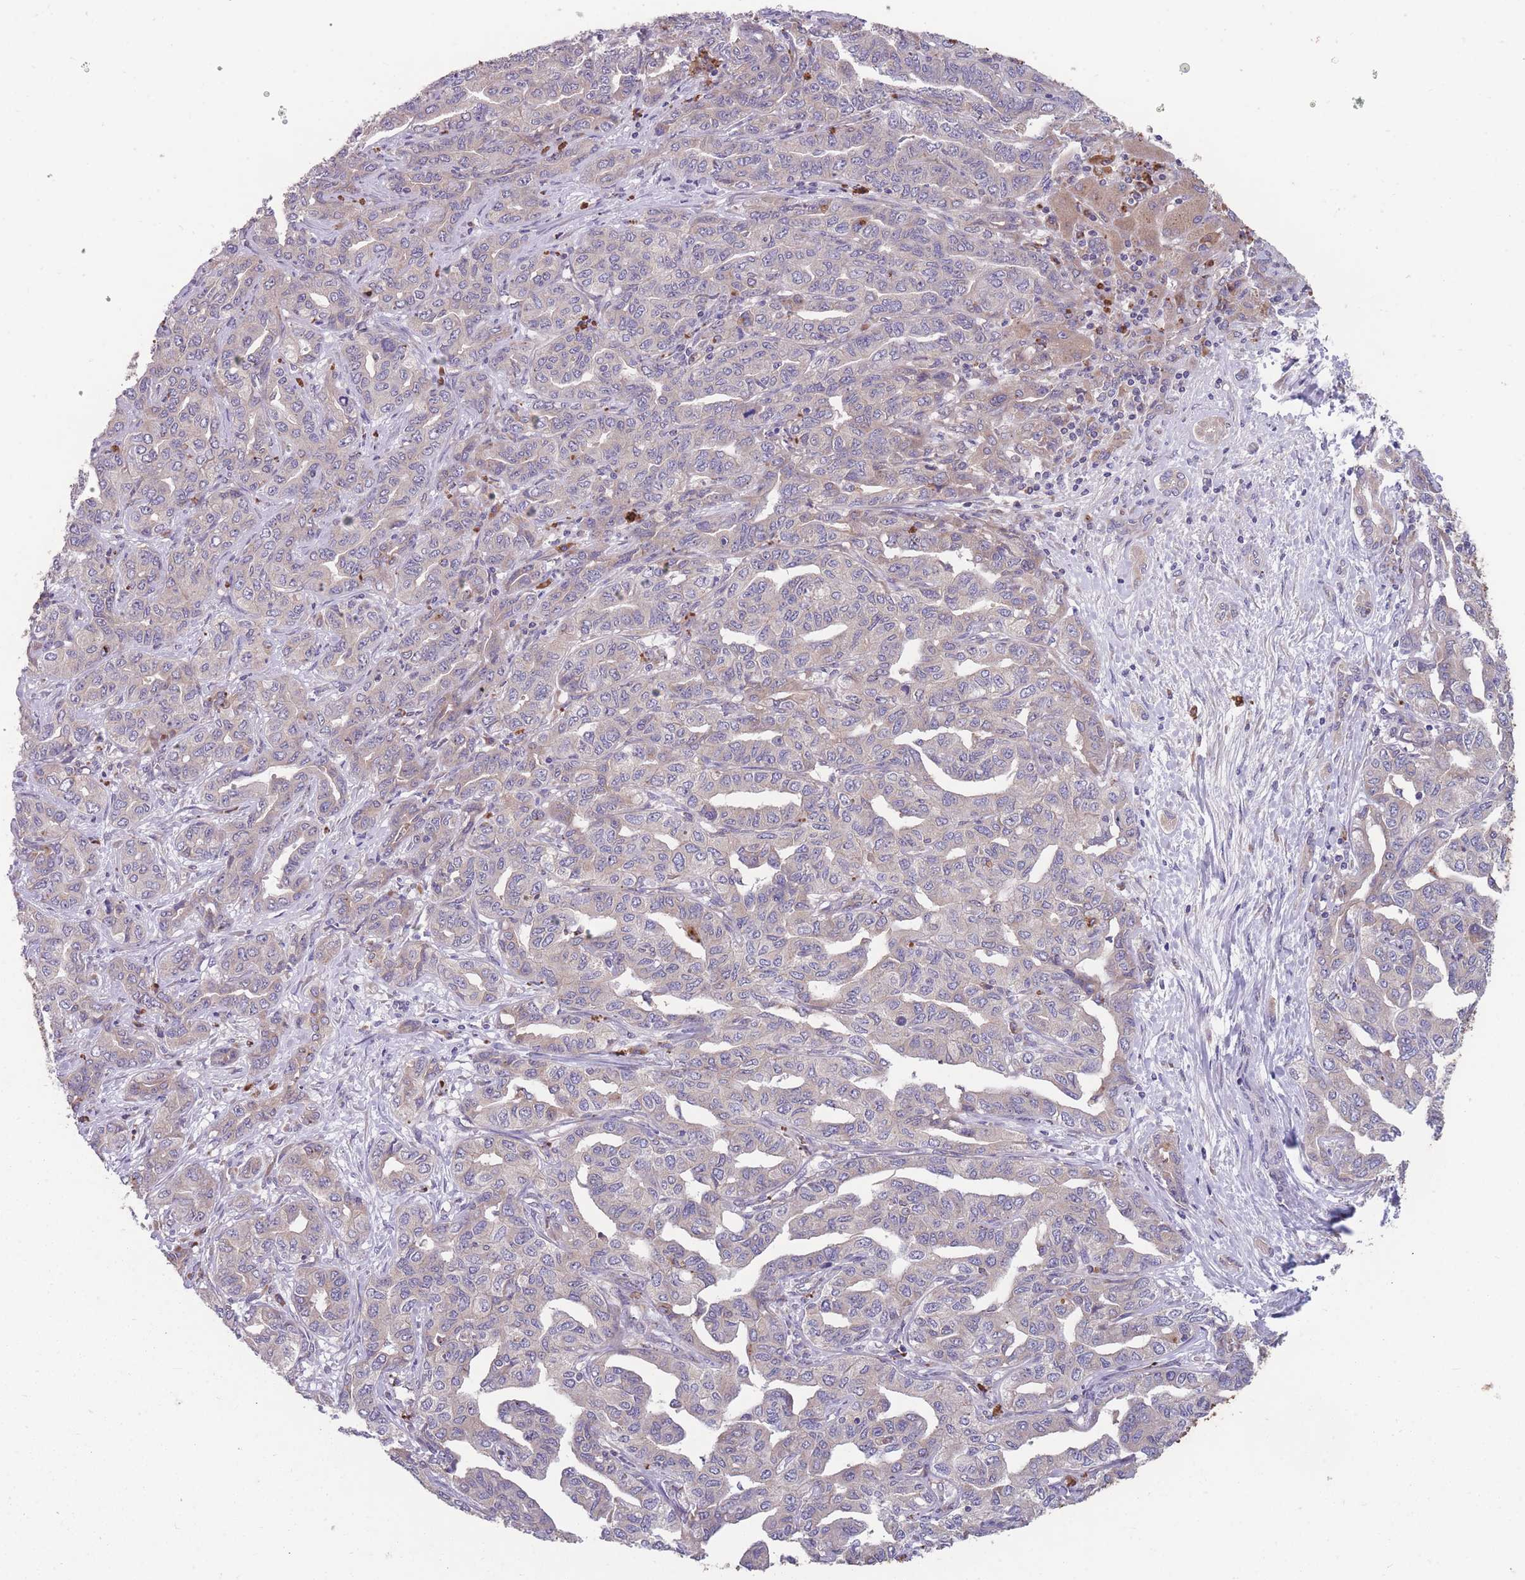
{"staining": {"intensity": "weak", "quantity": "<25%", "location": "cytoplasmic/membranous"}, "tissue": "liver cancer", "cell_type": "Tumor cells", "image_type": "cancer", "snomed": [{"axis": "morphology", "description": "Cholangiocarcinoma"}, {"axis": "topography", "description": "Liver"}], "caption": "Liver cholangiocarcinoma was stained to show a protein in brown. There is no significant positivity in tumor cells.", "gene": "STIM2", "patient": {"sex": "male", "age": 59}}